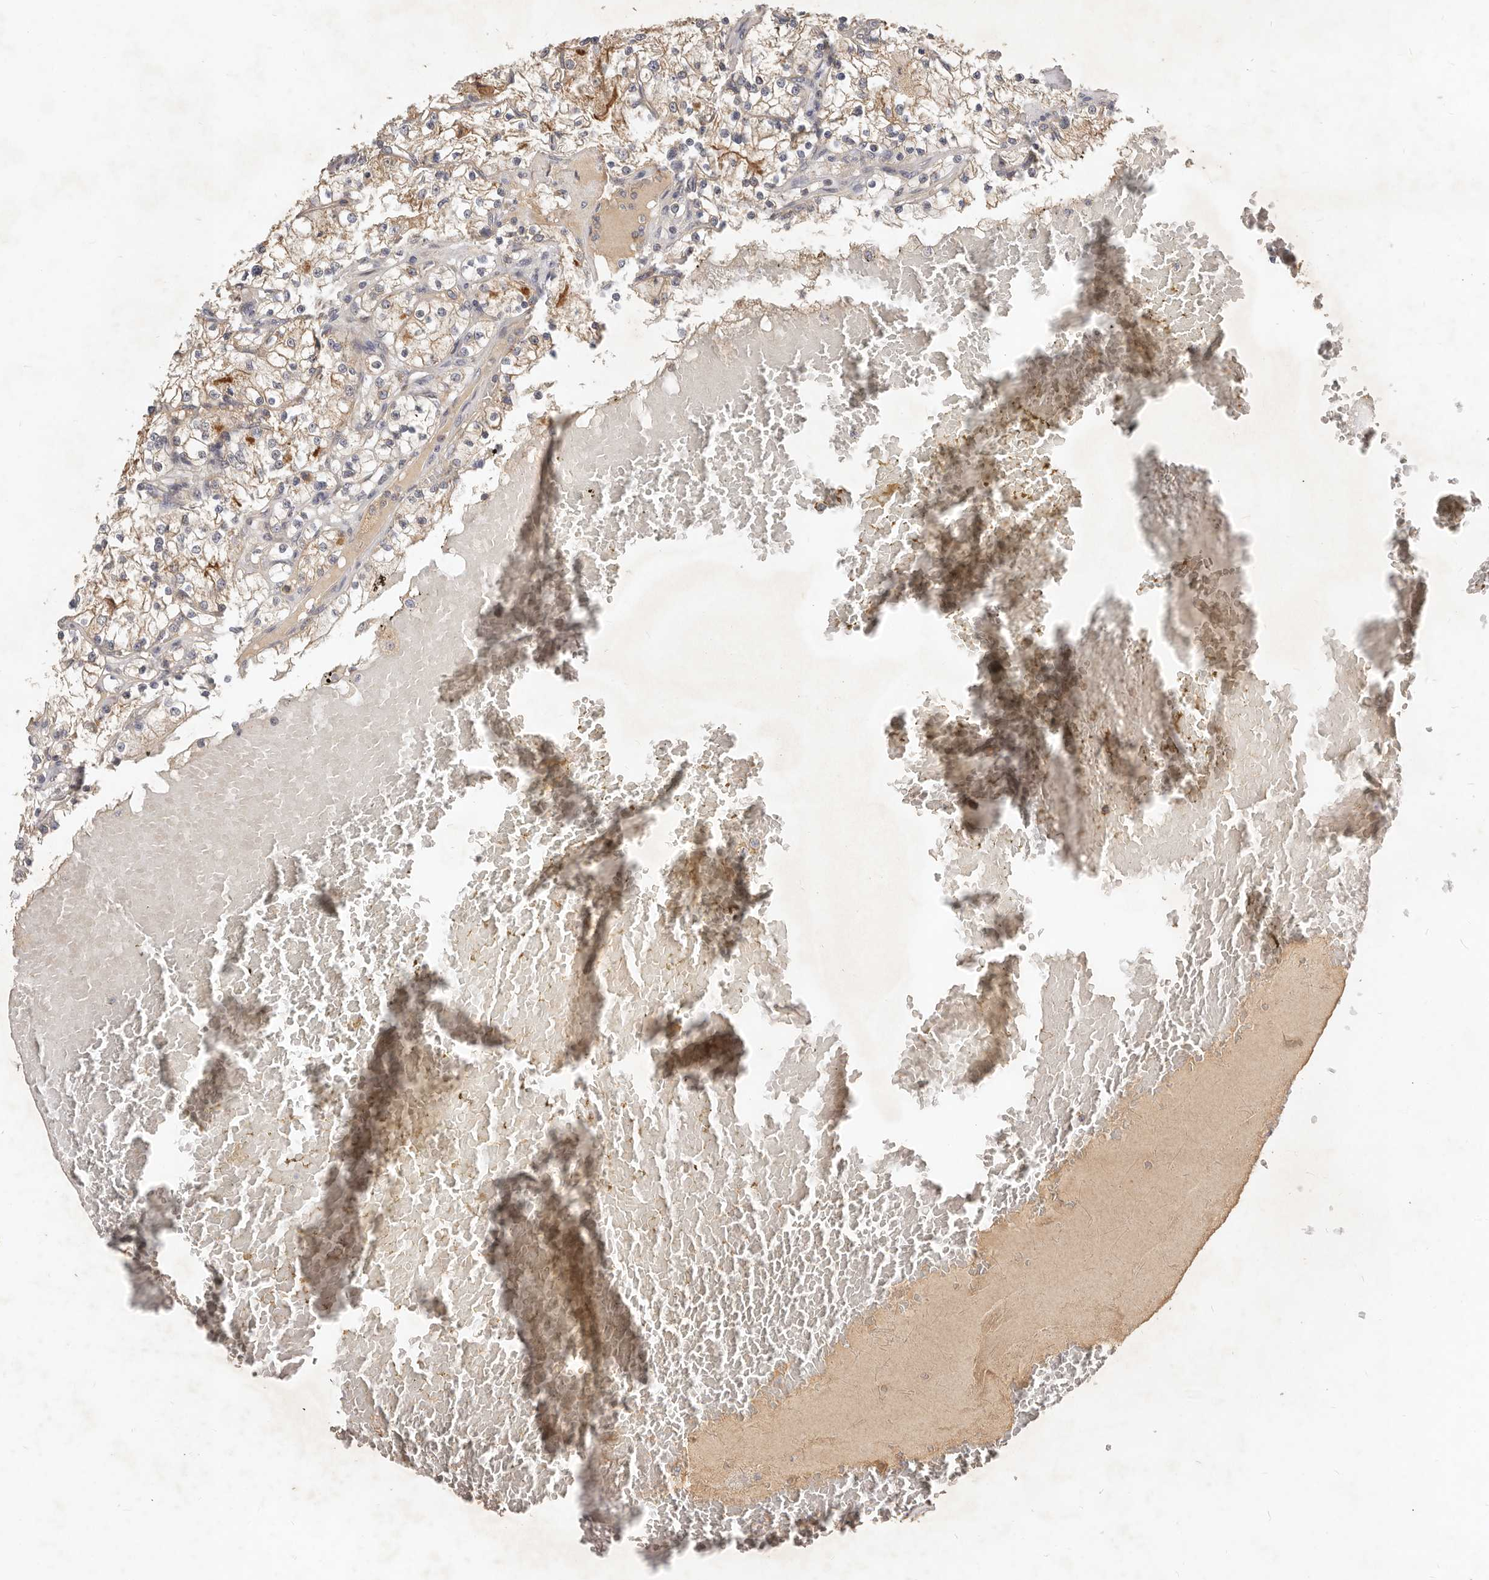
{"staining": {"intensity": "weak", "quantity": "25%-75%", "location": "cytoplasmic/membranous"}, "tissue": "renal cancer", "cell_type": "Tumor cells", "image_type": "cancer", "snomed": [{"axis": "morphology", "description": "Normal tissue, NOS"}, {"axis": "morphology", "description": "Adenocarcinoma, NOS"}, {"axis": "topography", "description": "Kidney"}], "caption": "IHC histopathology image of adenocarcinoma (renal) stained for a protein (brown), which displays low levels of weak cytoplasmic/membranous staining in about 25%-75% of tumor cells.", "gene": "MICALL2", "patient": {"sex": "male", "age": 68}}